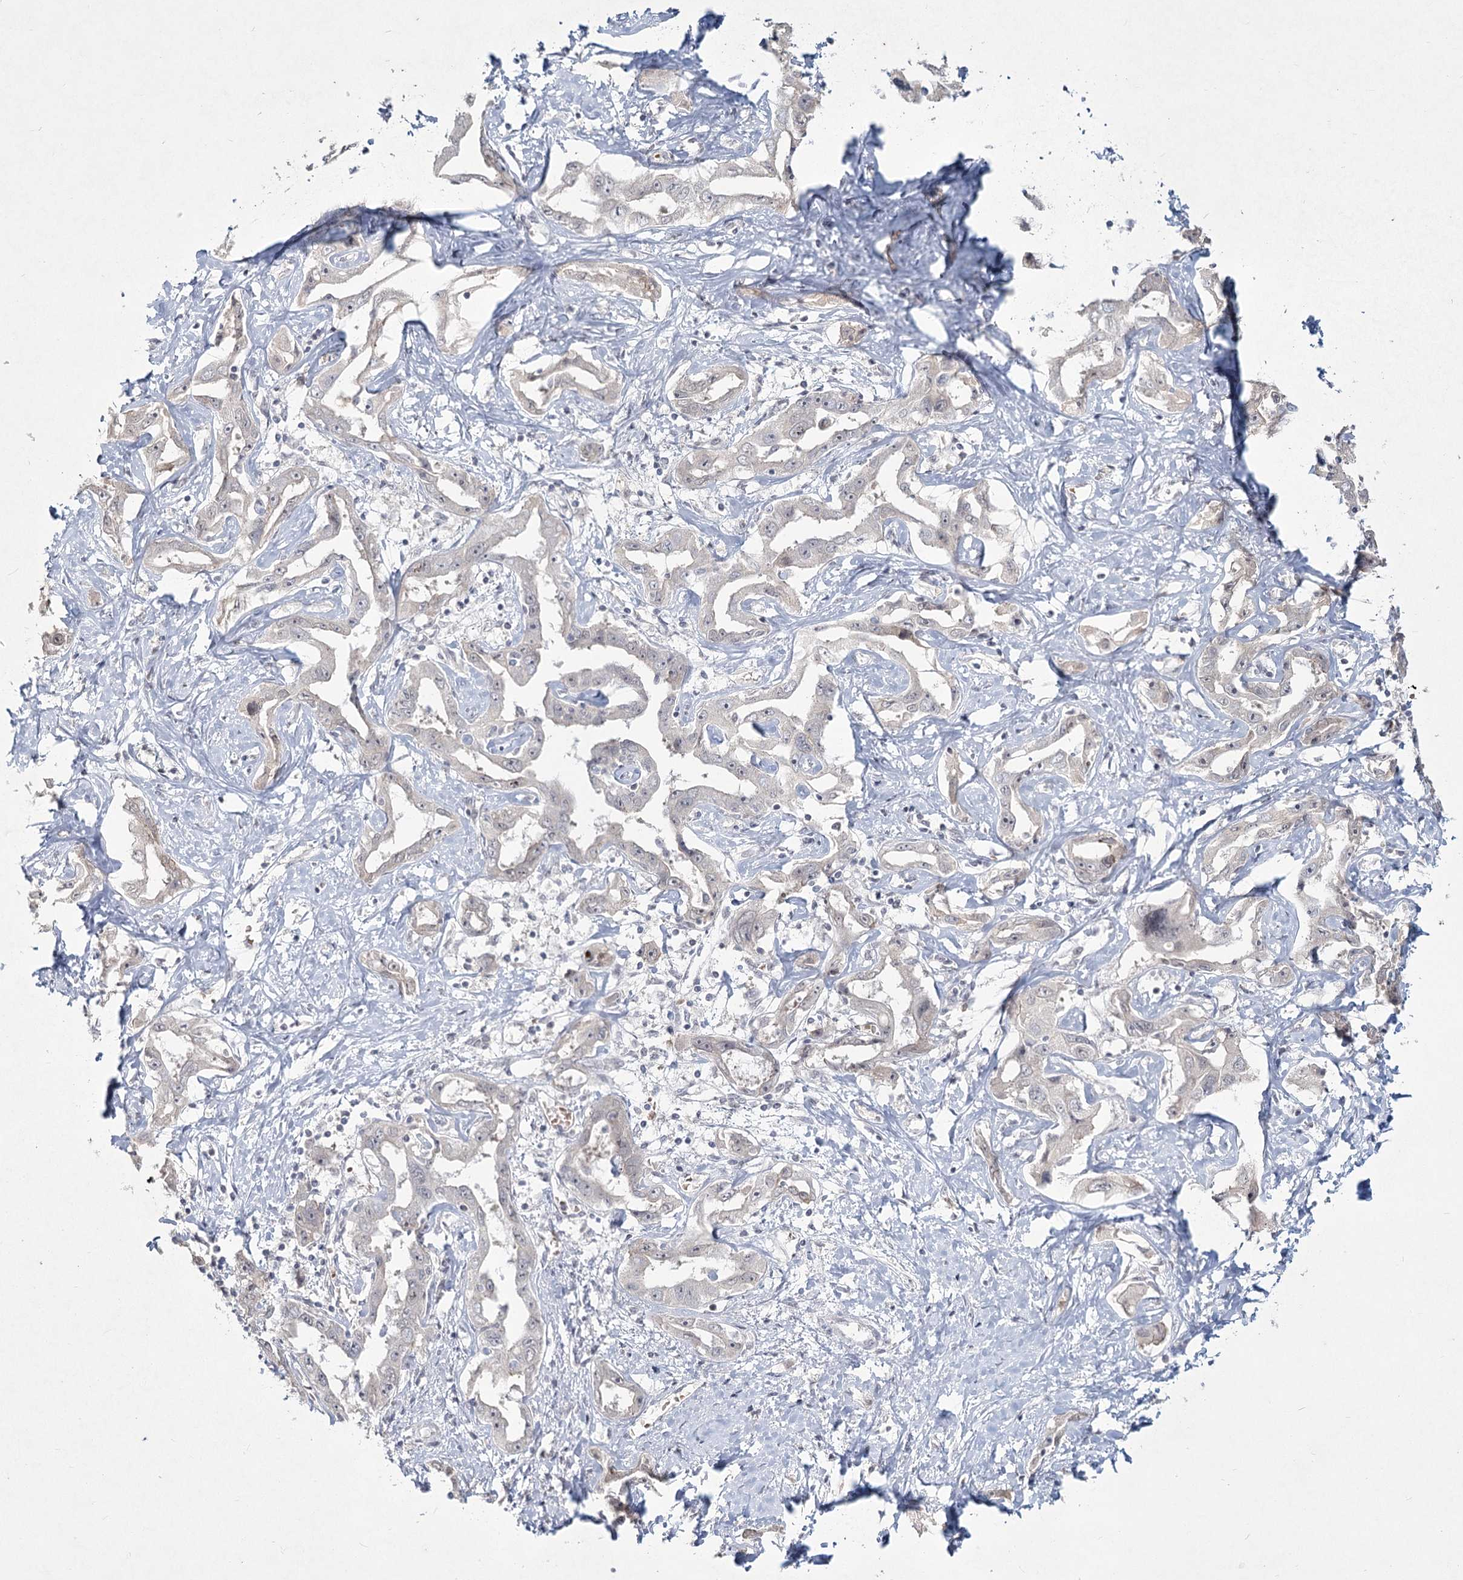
{"staining": {"intensity": "negative", "quantity": "none", "location": "none"}, "tissue": "liver cancer", "cell_type": "Tumor cells", "image_type": "cancer", "snomed": [{"axis": "morphology", "description": "Cholangiocarcinoma"}, {"axis": "topography", "description": "Liver"}], "caption": "There is no significant staining in tumor cells of cholangiocarcinoma (liver).", "gene": "LY6G5C", "patient": {"sex": "male", "age": 59}}